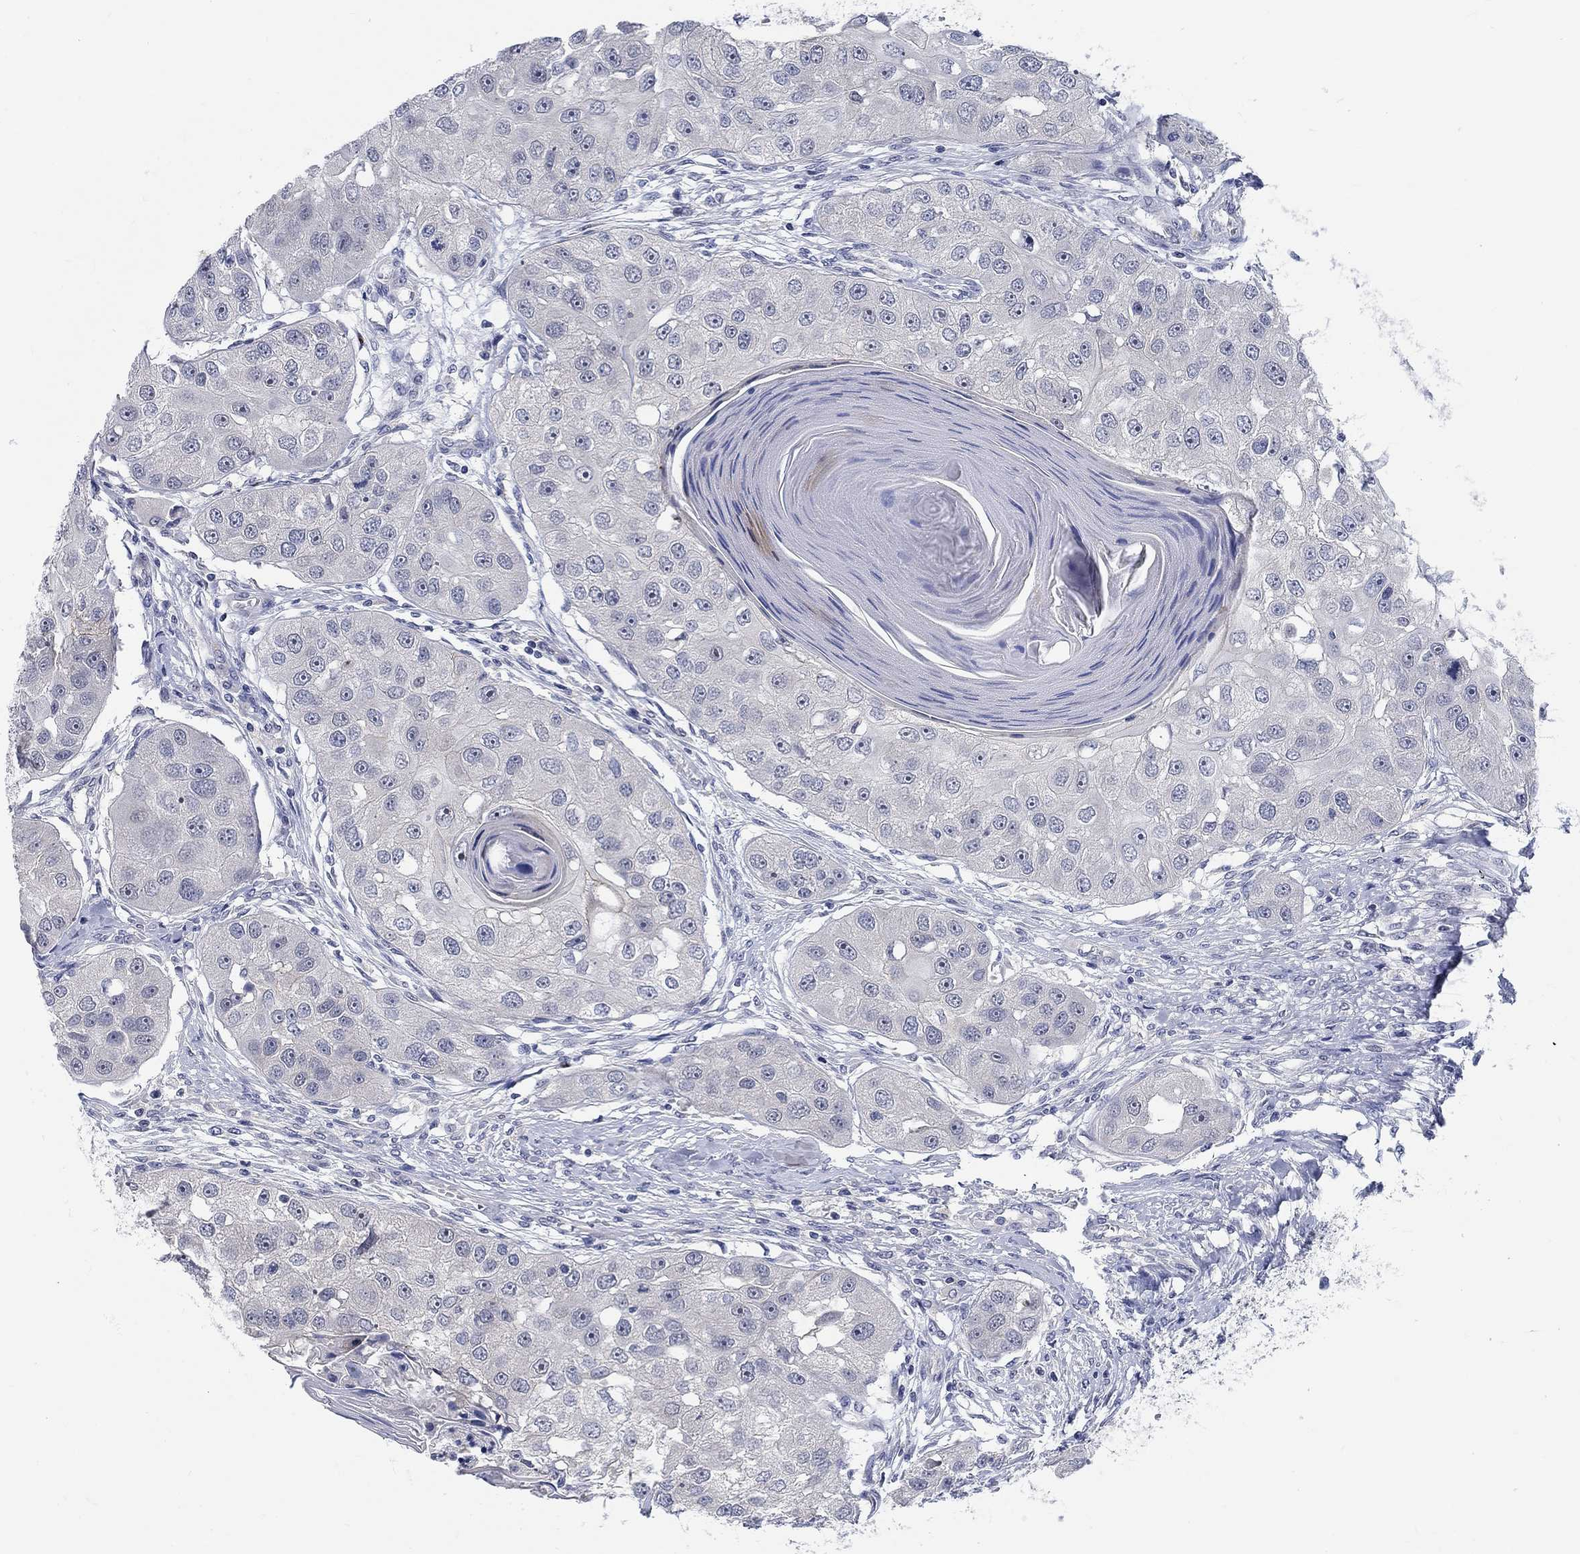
{"staining": {"intensity": "negative", "quantity": "none", "location": "none"}, "tissue": "head and neck cancer", "cell_type": "Tumor cells", "image_type": "cancer", "snomed": [{"axis": "morphology", "description": "Normal tissue, NOS"}, {"axis": "morphology", "description": "Squamous cell carcinoma, NOS"}, {"axis": "topography", "description": "Skeletal muscle"}, {"axis": "topography", "description": "Head-Neck"}], "caption": "A histopathology image of human head and neck cancer is negative for staining in tumor cells.", "gene": "SMIM18", "patient": {"sex": "male", "age": 51}}